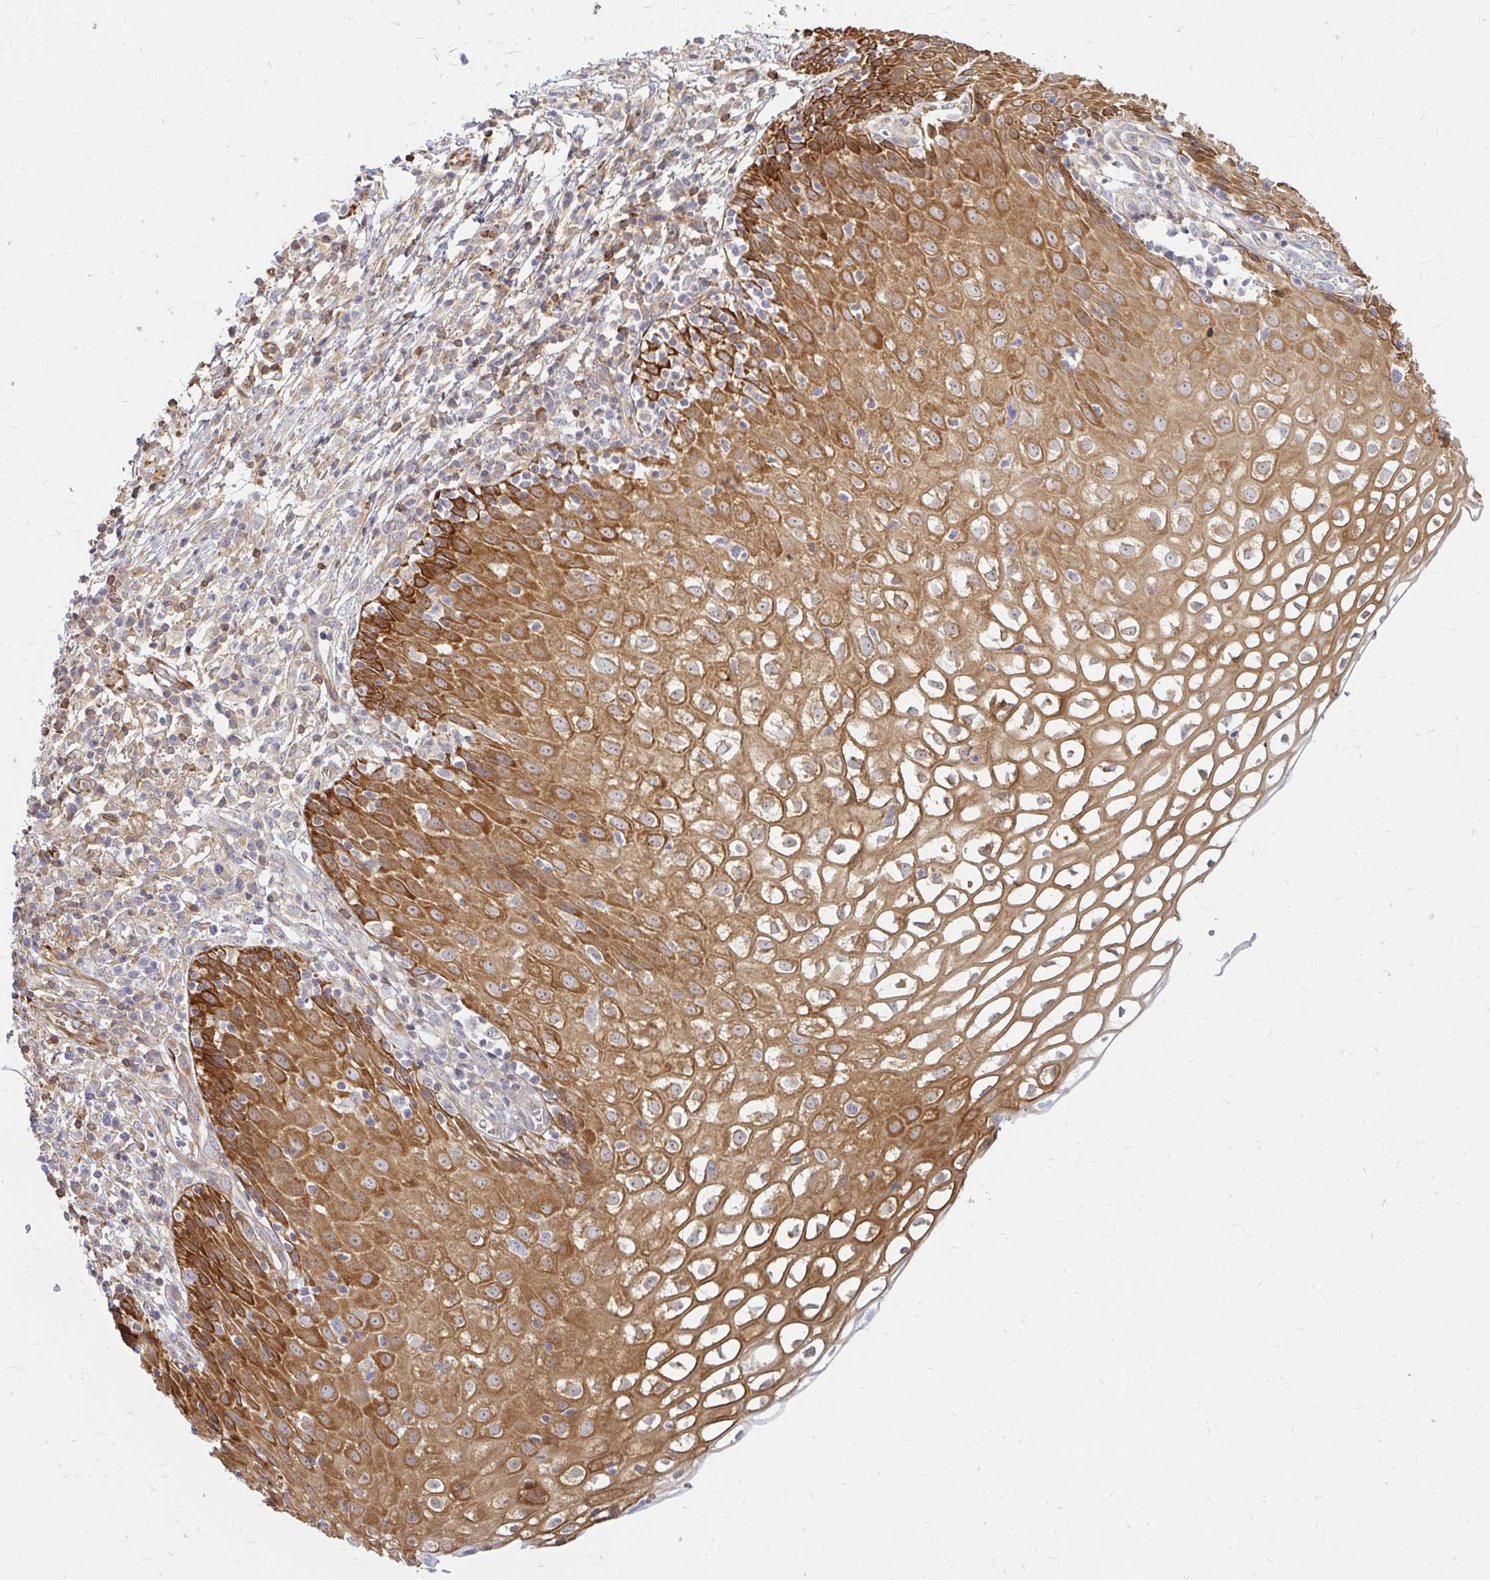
{"staining": {"intensity": "weak", "quantity": "<25%", "location": "cytoplasmic/membranous"}, "tissue": "cervix", "cell_type": "Glandular cells", "image_type": "normal", "snomed": [{"axis": "morphology", "description": "Normal tissue, NOS"}, {"axis": "topography", "description": "Cervix"}], "caption": "This is a histopathology image of IHC staining of benign cervix, which shows no staining in glandular cells.", "gene": "CAST", "patient": {"sex": "female", "age": 36}}